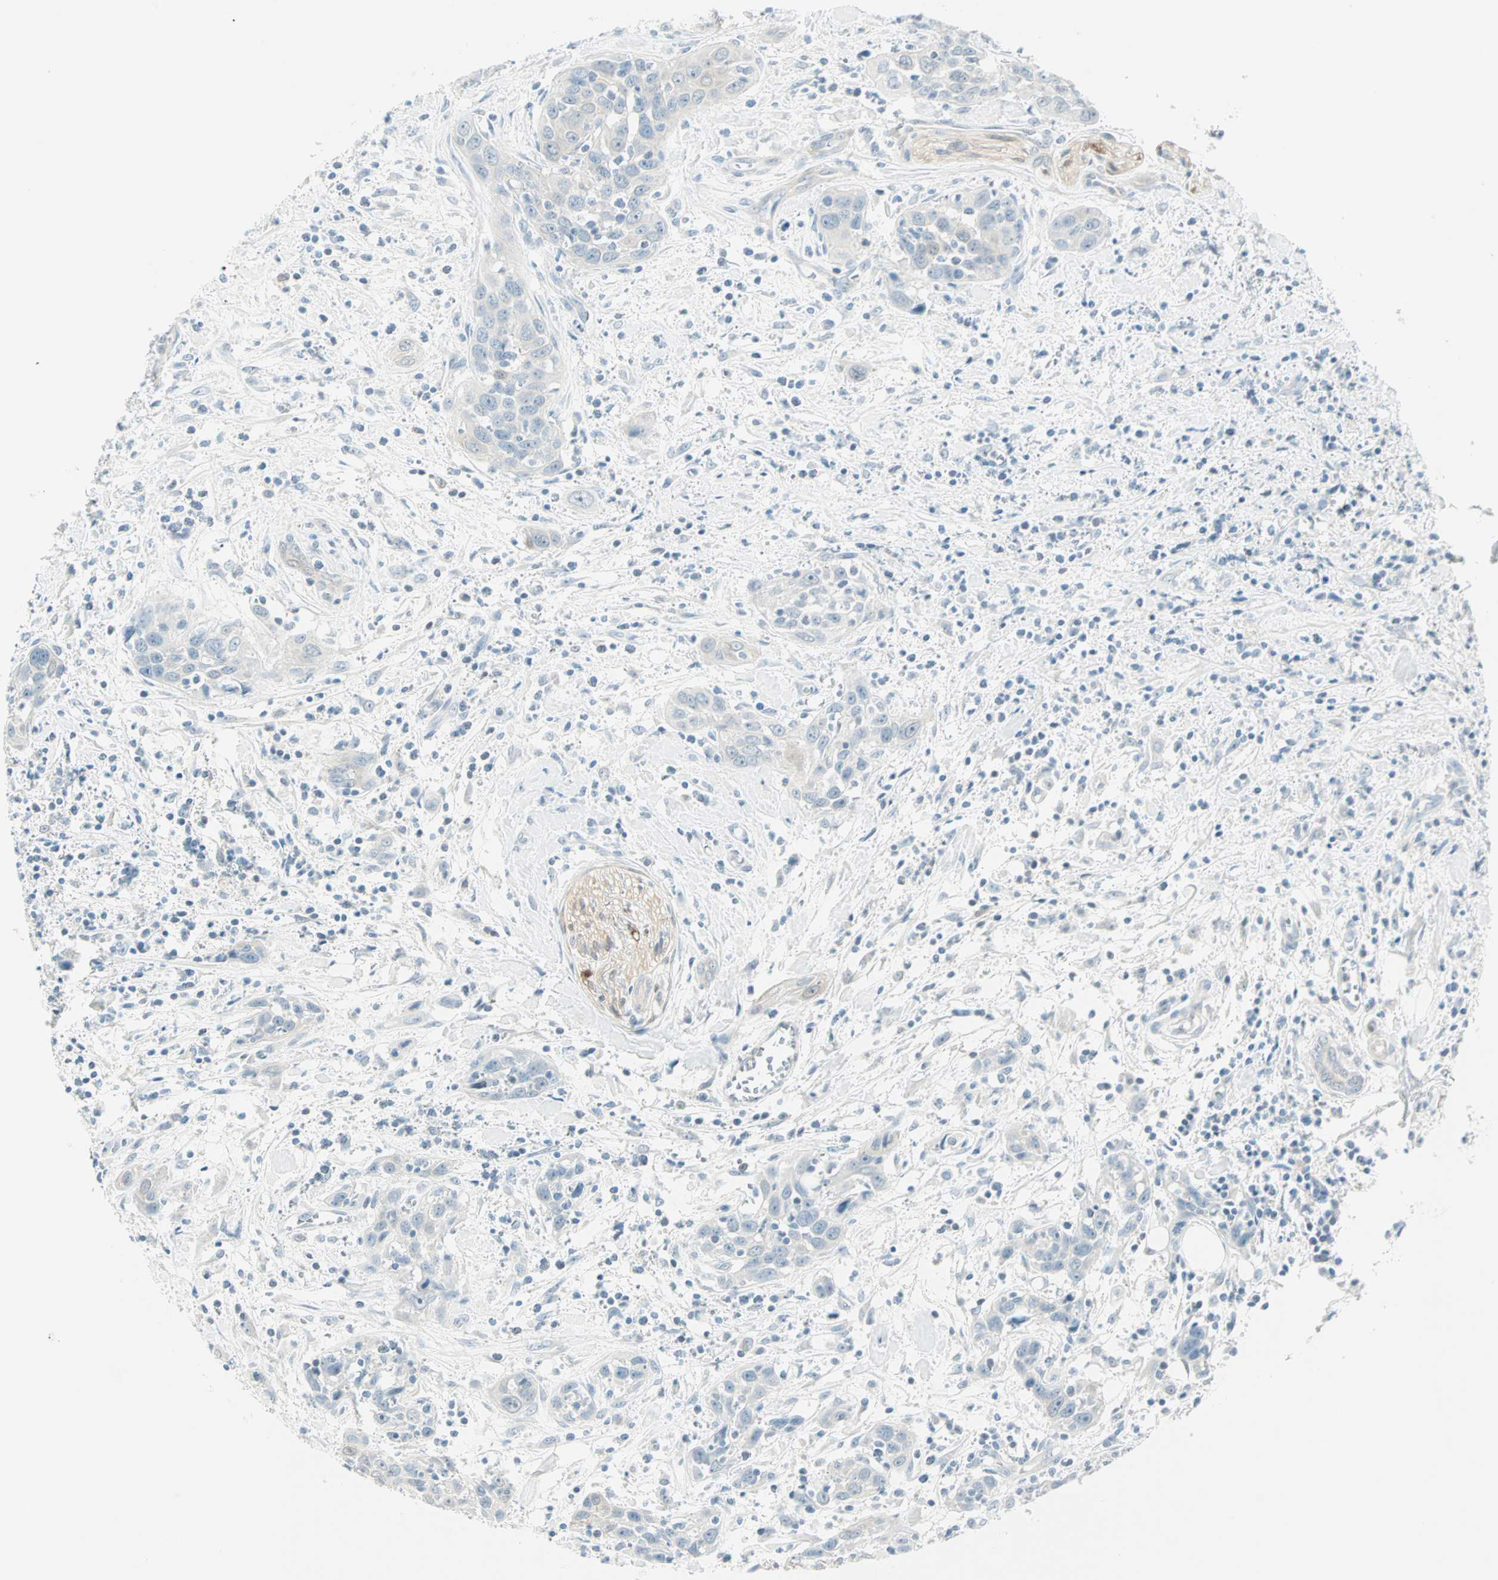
{"staining": {"intensity": "weak", "quantity": "25%-75%", "location": "cytoplasmic/membranous"}, "tissue": "head and neck cancer", "cell_type": "Tumor cells", "image_type": "cancer", "snomed": [{"axis": "morphology", "description": "Squamous cell carcinoma, NOS"}, {"axis": "topography", "description": "Oral tissue"}, {"axis": "topography", "description": "Head-Neck"}], "caption": "A micrograph of human head and neck squamous cell carcinoma stained for a protein exhibits weak cytoplasmic/membranous brown staining in tumor cells. The staining was performed using DAB, with brown indicating positive protein expression. Nuclei are stained blue with hematoxylin.", "gene": "S100A1", "patient": {"sex": "female", "age": 50}}